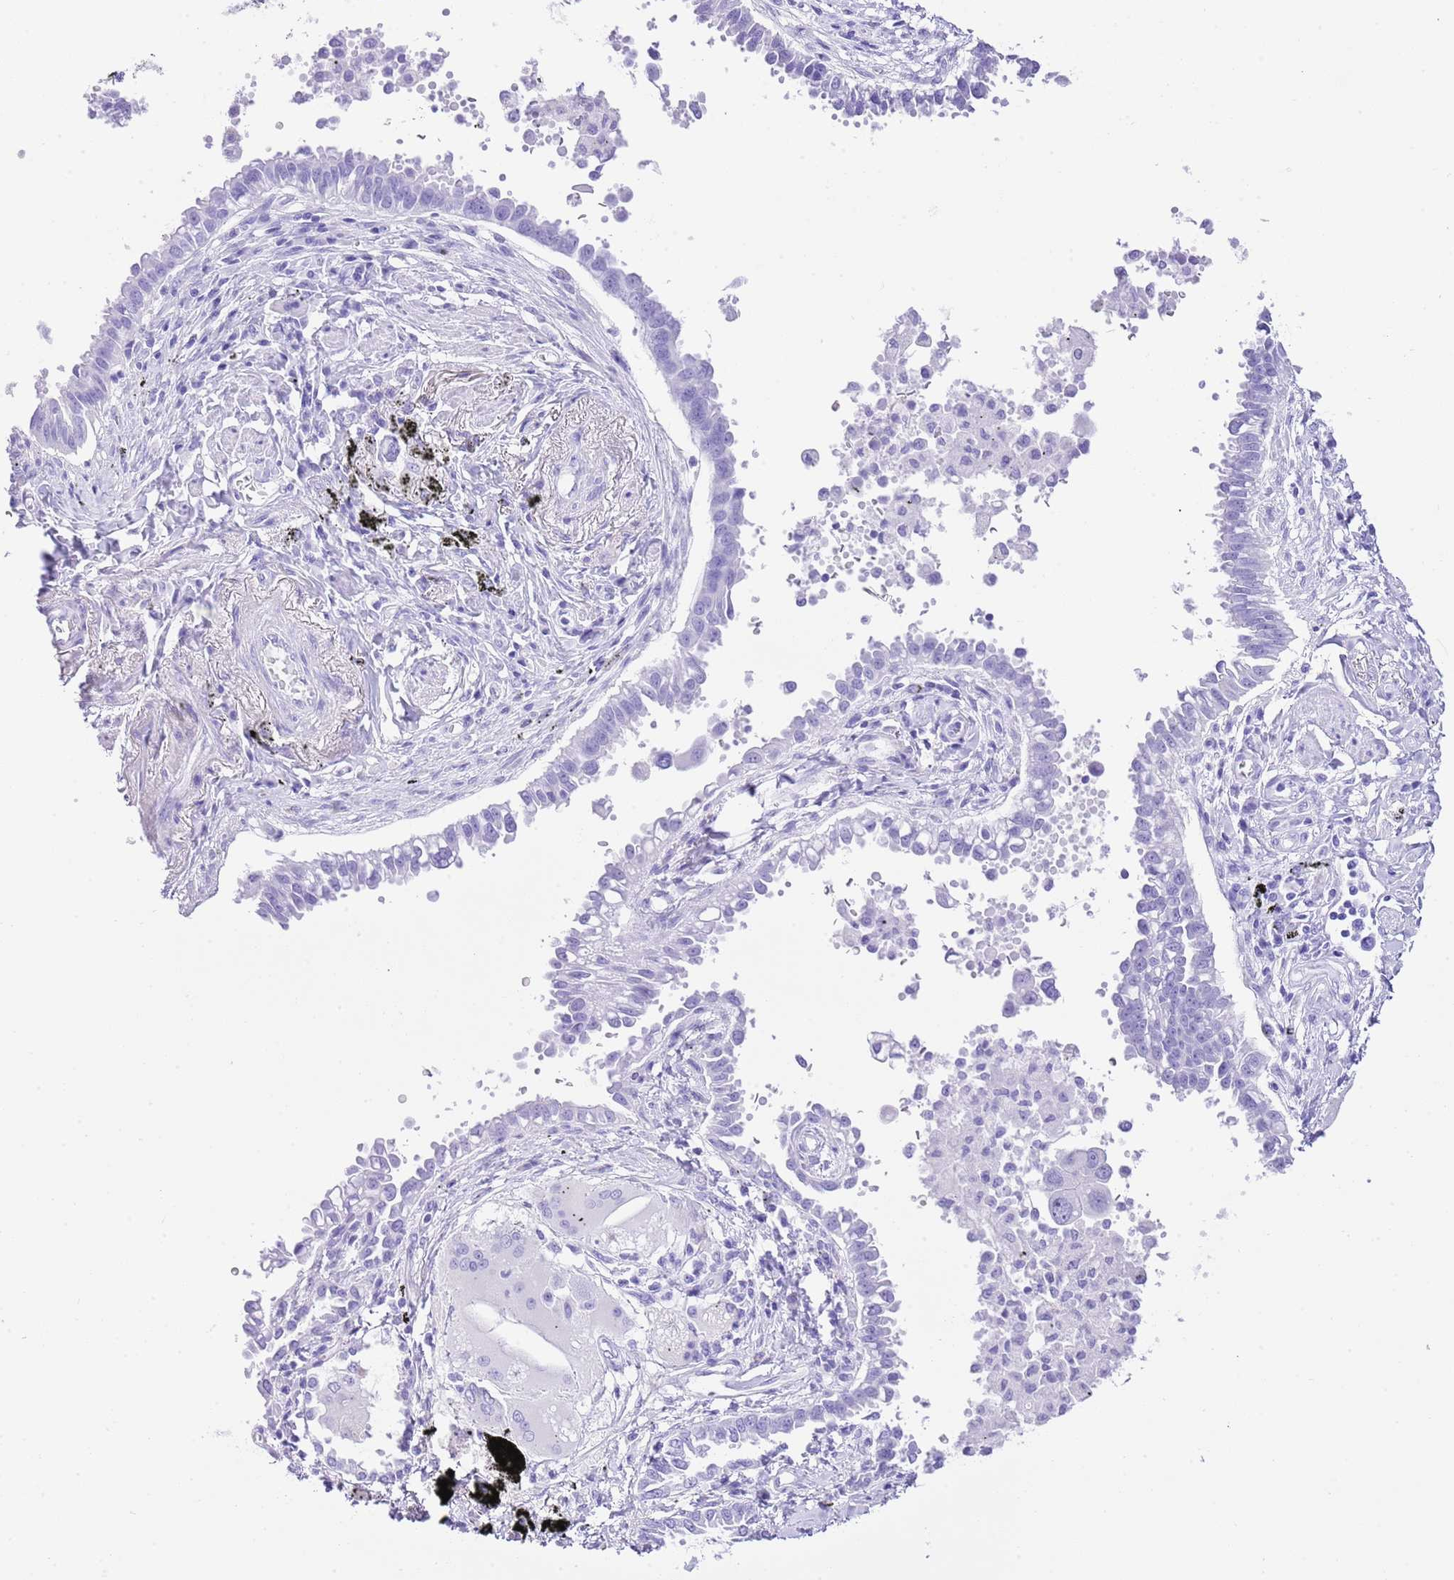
{"staining": {"intensity": "negative", "quantity": "none", "location": "none"}, "tissue": "lung cancer", "cell_type": "Tumor cells", "image_type": "cancer", "snomed": [{"axis": "morphology", "description": "Adenocarcinoma, NOS"}, {"axis": "topography", "description": "Lung"}], "caption": "The histopathology image displays no significant positivity in tumor cells of adenocarcinoma (lung).", "gene": "KCNC1", "patient": {"sex": "male", "age": 67}}